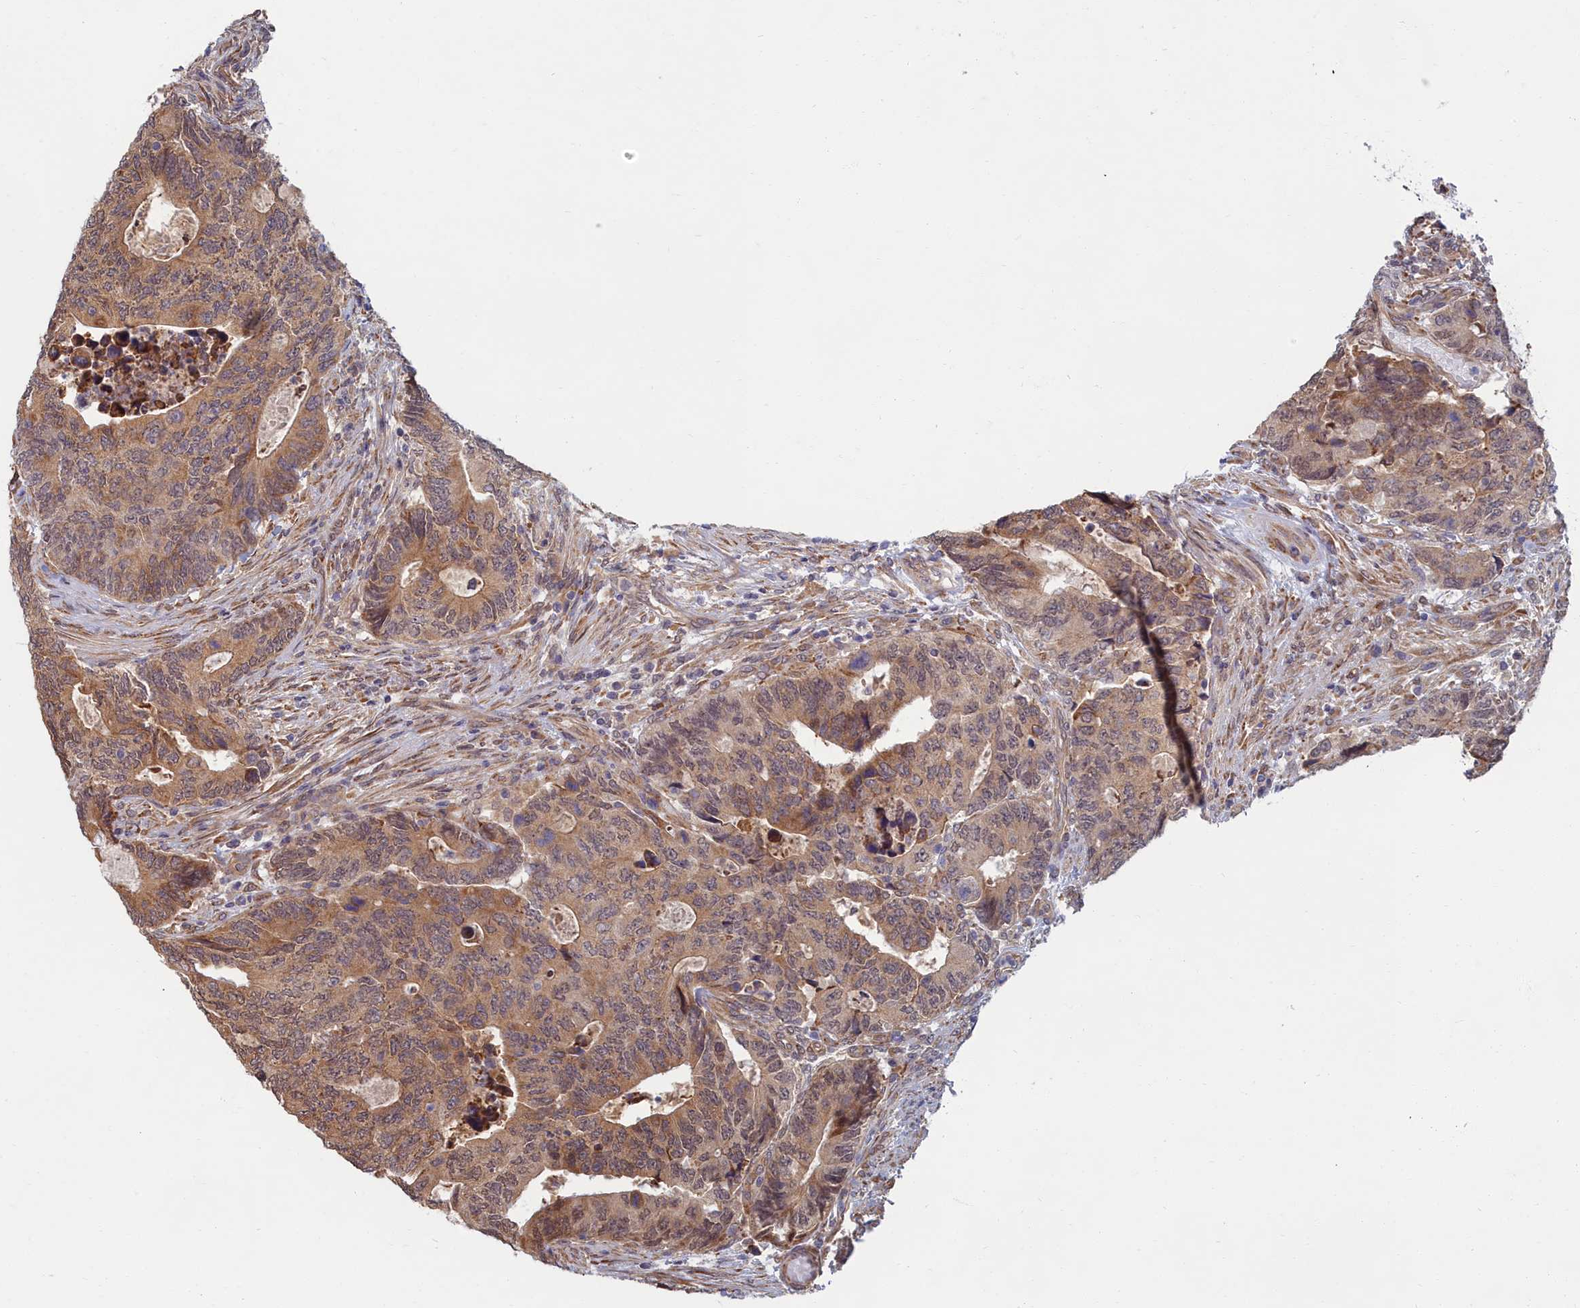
{"staining": {"intensity": "moderate", "quantity": ">75%", "location": "cytoplasmic/membranous"}, "tissue": "colorectal cancer", "cell_type": "Tumor cells", "image_type": "cancer", "snomed": [{"axis": "morphology", "description": "Adenocarcinoma, NOS"}, {"axis": "topography", "description": "Colon"}], "caption": "Moderate cytoplasmic/membranous expression for a protein is present in approximately >75% of tumor cells of colorectal adenocarcinoma using immunohistochemistry.", "gene": "MAK16", "patient": {"sex": "male", "age": 87}}